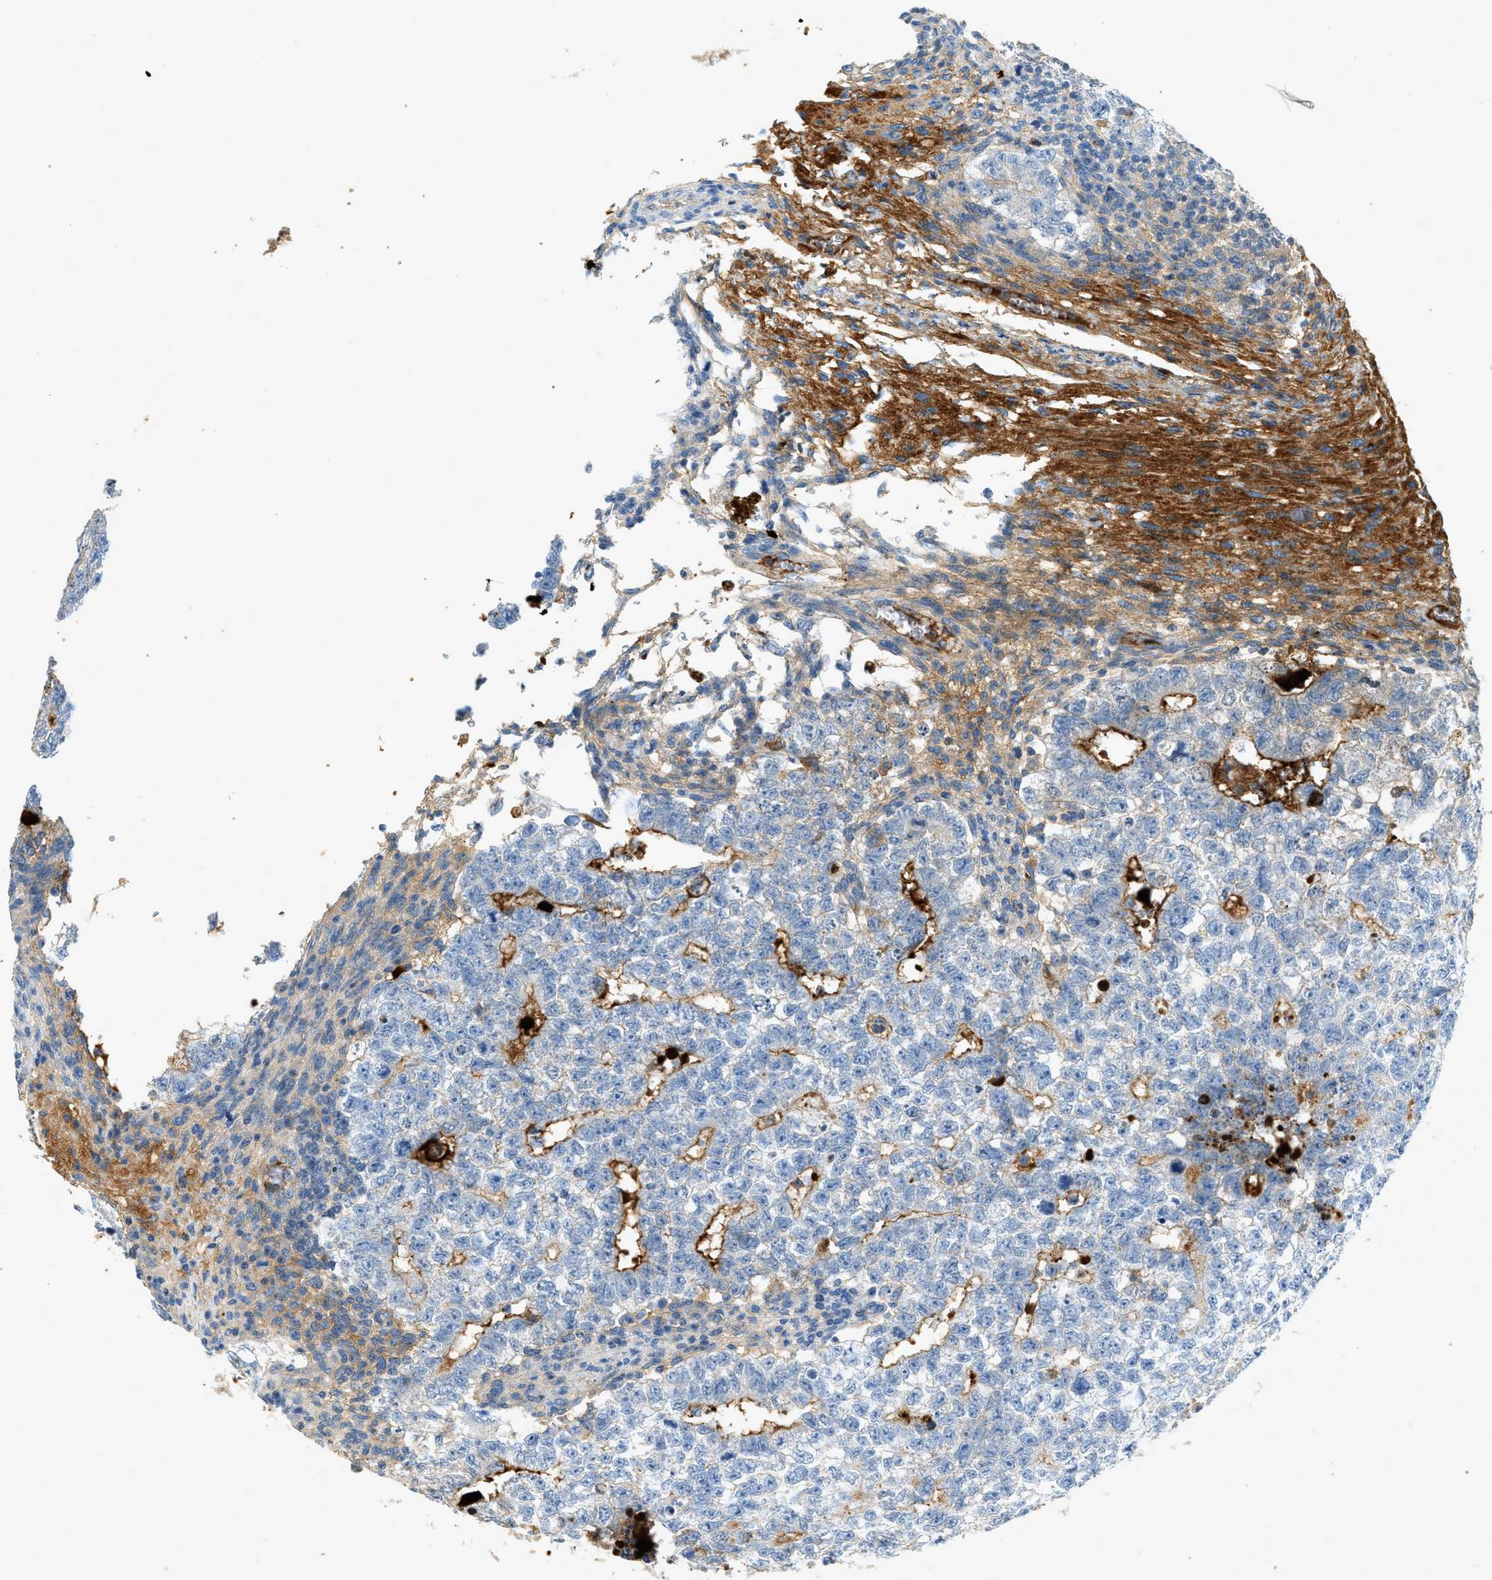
{"staining": {"intensity": "negative", "quantity": "none", "location": "none"}, "tissue": "testis cancer", "cell_type": "Tumor cells", "image_type": "cancer", "snomed": [{"axis": "morphology", "description": "Seminoma, NOS"}, {"axis": "morphology", "description": "Carcinoma, Embryonal, NOS"}, {"axis": "topography", "description": "Testis"}], "caption": "Immunohistochemical staining of human testis cancer exhibits no significant staining in tumor cells. (DAB immunohistochemistry (IHC) with hematoxylin counter stain).", "gene": "F2", "patient": {"sex": "male", "age": 38}}